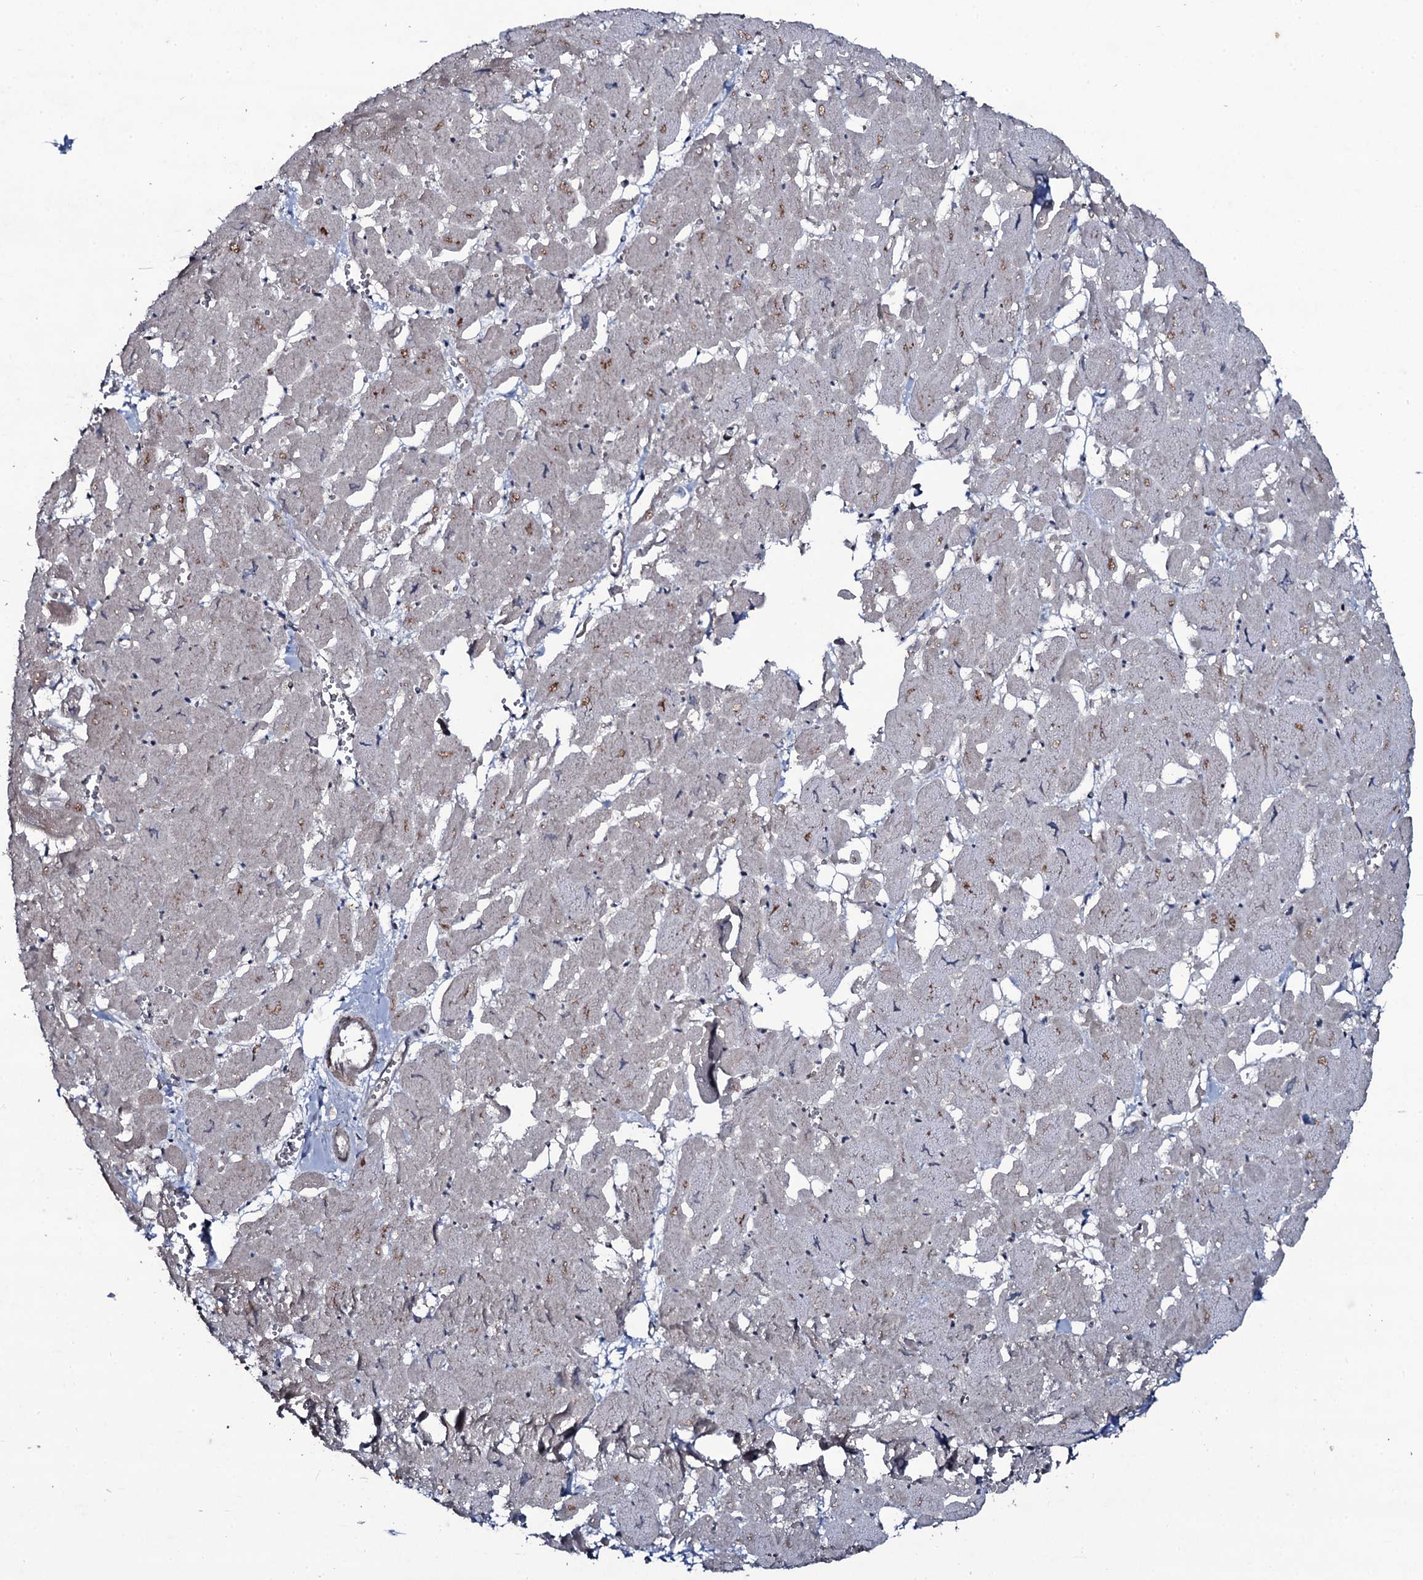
{"staining": {"intensity": "moderate", "quantity": "<25%", "location": "cytoplasmic/membranous"}, "tissue": "heart muscle", "cell_type": "Cardiomyocytes", "image_type": "normal", "snomed": [{"axis": "morphology", "description": "Normal tissue, NOS"}, {"axis": "topography", "description": "Heart"}], "caption": "Protein expression analysis of benign heart muscle displays moderate cytoplasmic/membranous positivity in approximately <25% of cardiomyocytes.", "gene": "SNAP23", "patient": {"sex": "male", "age": 54}}